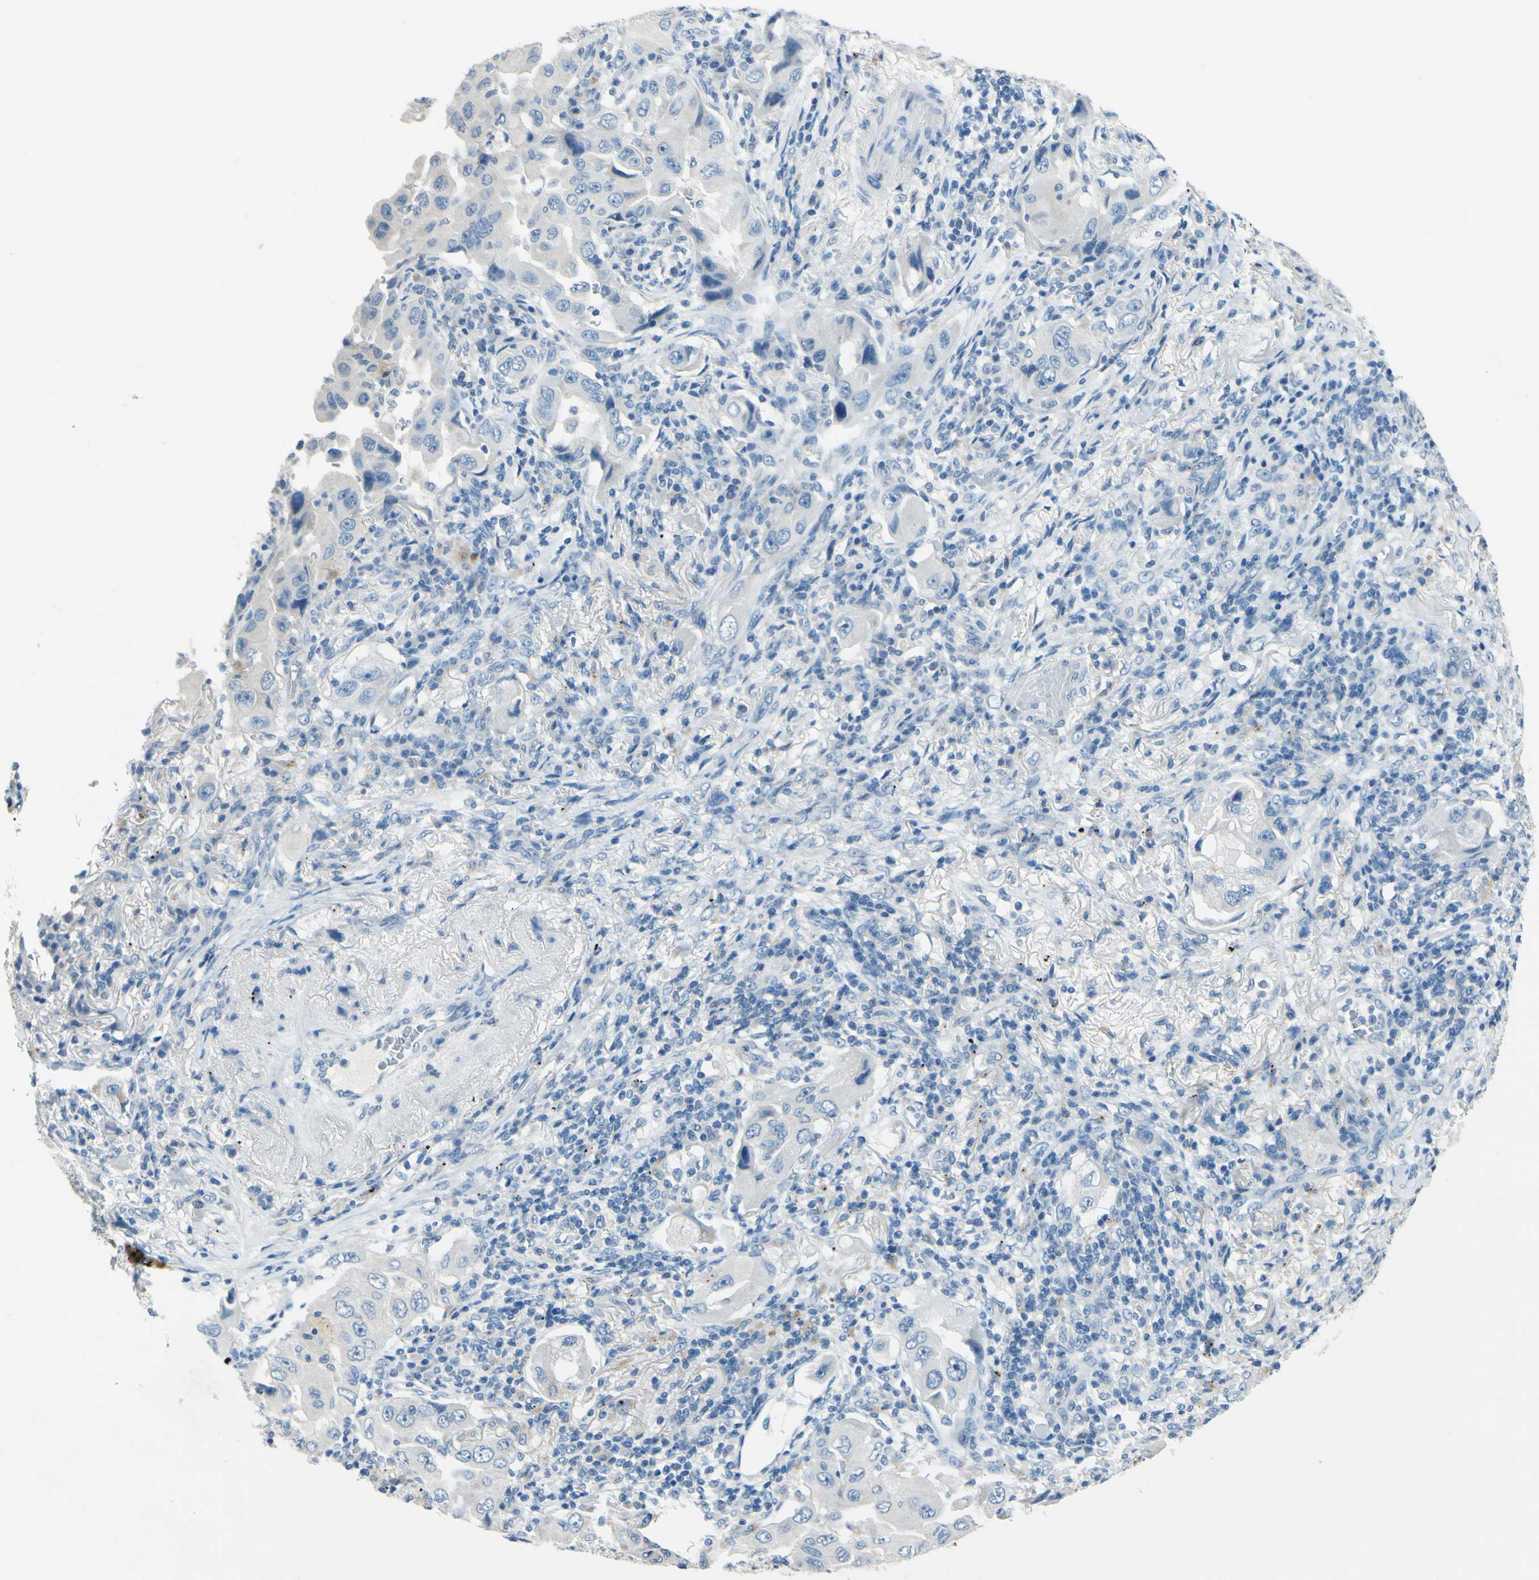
{"staining": {"intensity": "negative", "quantity": "none", "location": "none"}, "tissue": "lung cancer", "cell_type": "Tumor cells", "image_type": "cancer", "snomed": [{"axis": "morphology", "description": "Adenocarcinoma, NOS"}, {"axis": "topography", "description": "Lung"}], "caption": "A high-resolution micrograph shows immunohistochemistry (IHC) staining of adenocarcinoma (lung), which reveals no significant positivity in tumor cells. (DAB IHC visualized using brightfield microscopy, high magnification).", "gene": "CDH10", "patient": {"sex": "female", "age": 65}}